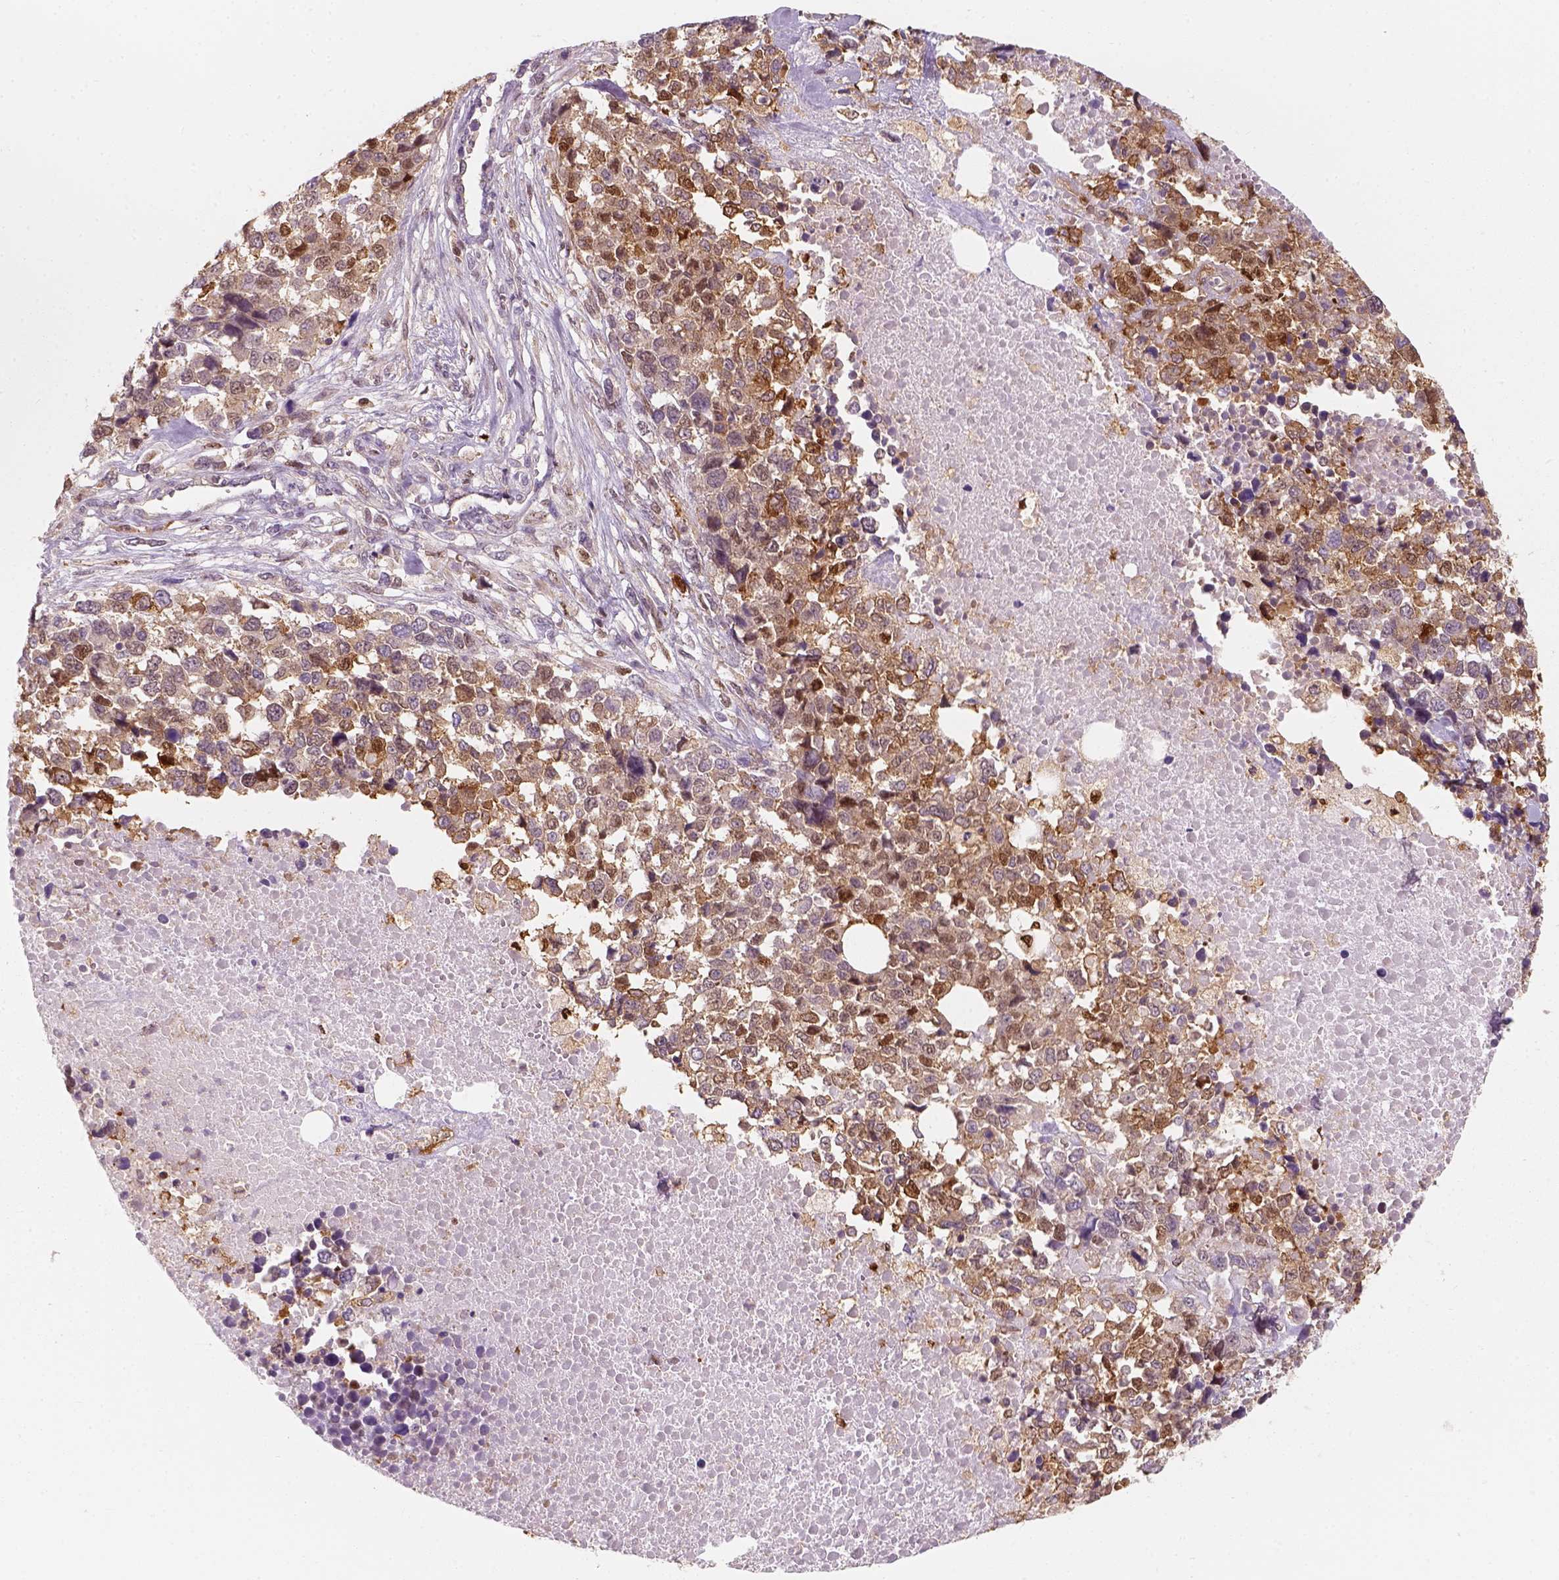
{"staining": {"intensity": "moderate", "quantity": ">75%", "location": "cytoplasmic/membranous,nuclear"}, "tissue": "melanoma", "cell_type": "Tumor cells", "image_type": "cancer", "snomed": [{"axis": "morphology", "description": "Malignant melanoma, Metastatic site"}, {"axis": "topography", "description": "Skin"}], "caption": "Immunohistochemical staining of melanoma reveals moderate cytoplasmic/membranous and nuclear protein expression in about >75% of tumor cells.", "gene": "SQSTM1", "patient": {"sex": "male", "age": 84}}